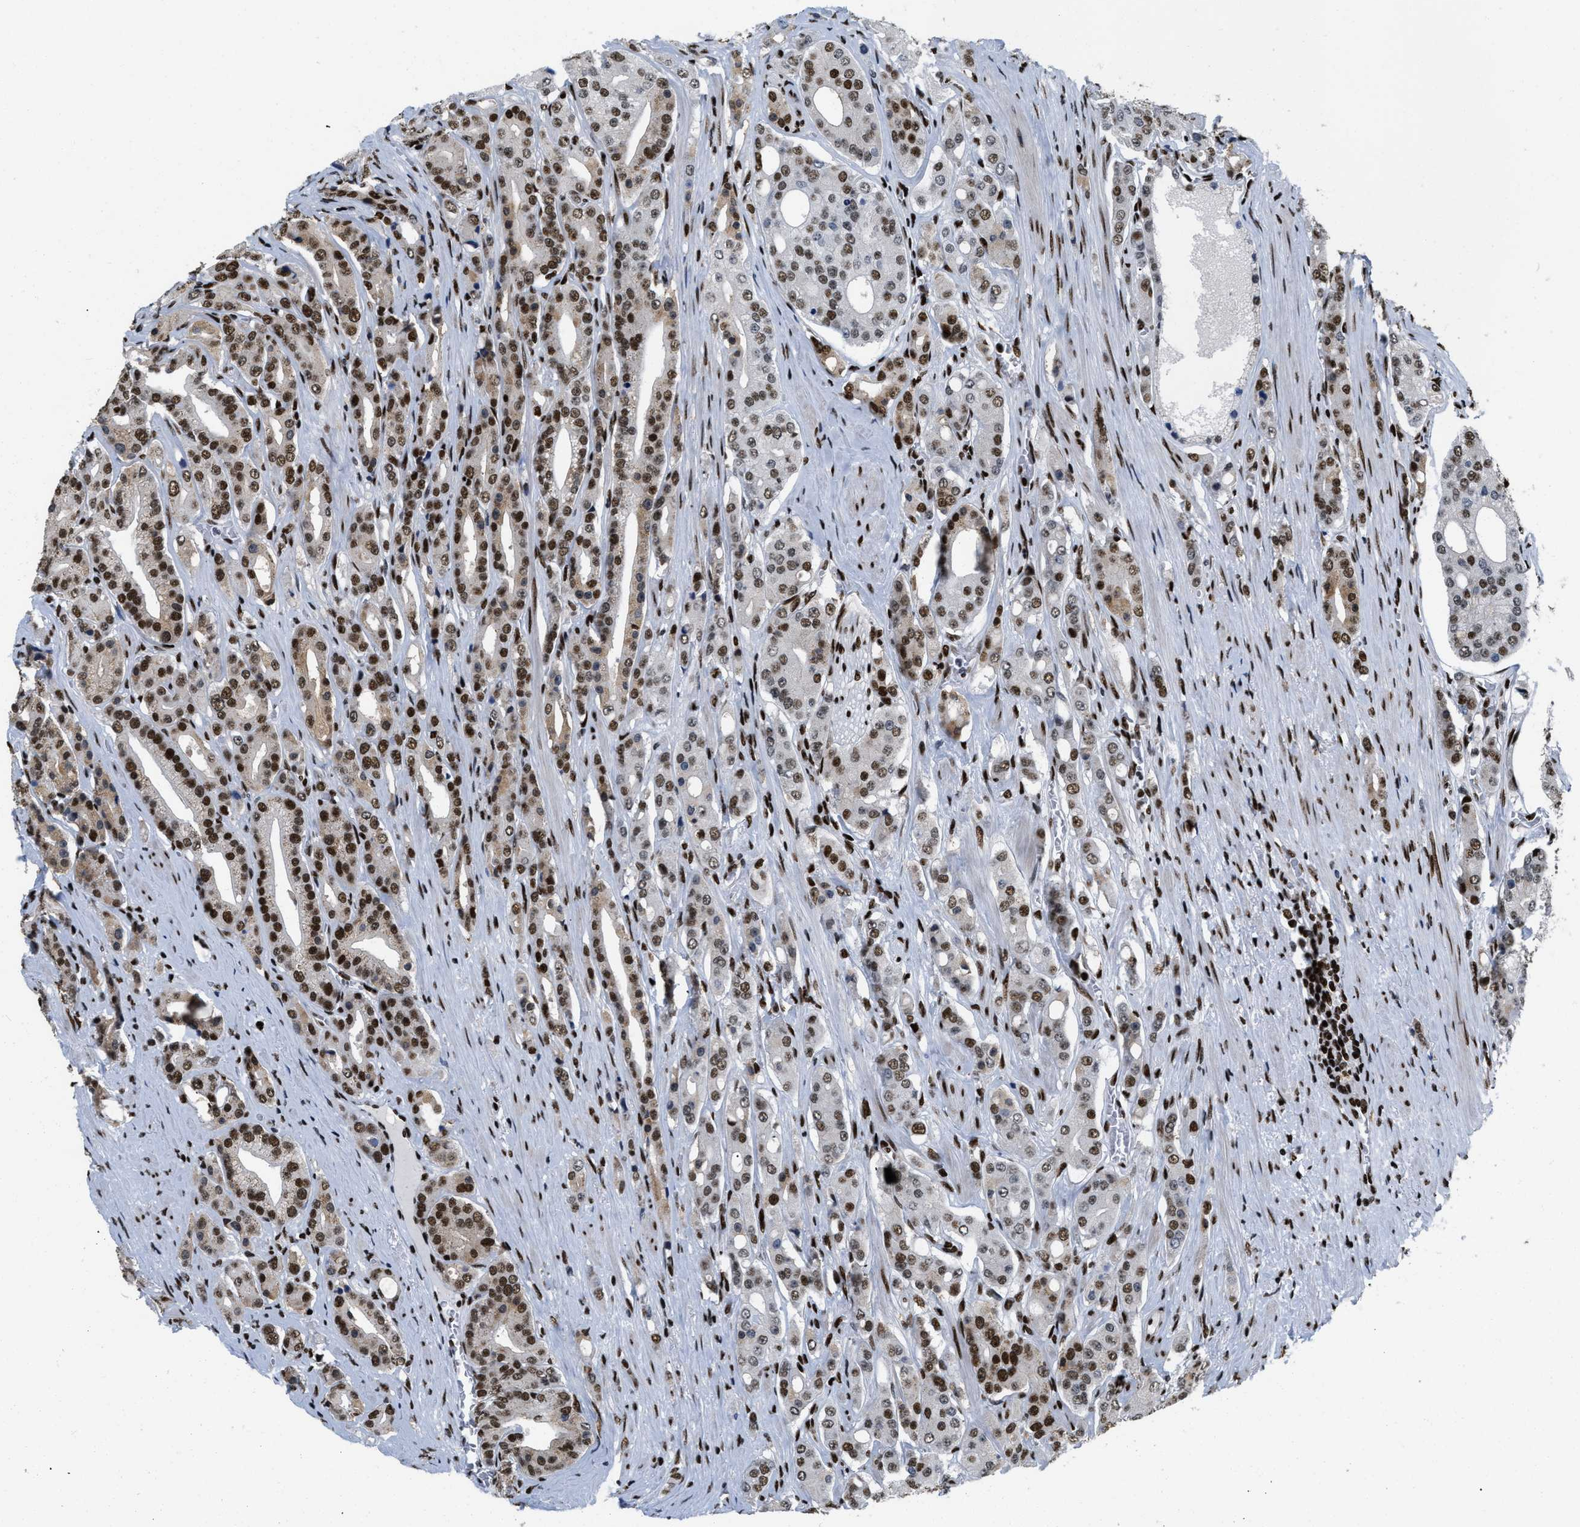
{"staining": {"intensity": "strong", "quantity": ">75%", "location": "nuclear"}, "tissue": "prostate cancer", "cell_type": "Tumor cells", "image_type": "cancer", "snomed": [{"axis": "morphology", "description": "Adenocarcinoma, High grade"}, {"axis": "topography", "description": "Prostate"}], "caption": "High-grade adenocarcinoma (prostate) was stained to show a protein in brown. There is high levels of strong nuclear staining in approximately >75% of tumor cells.", "gene": "CREB1", "patient": {"sex": "male", "age": 71}}